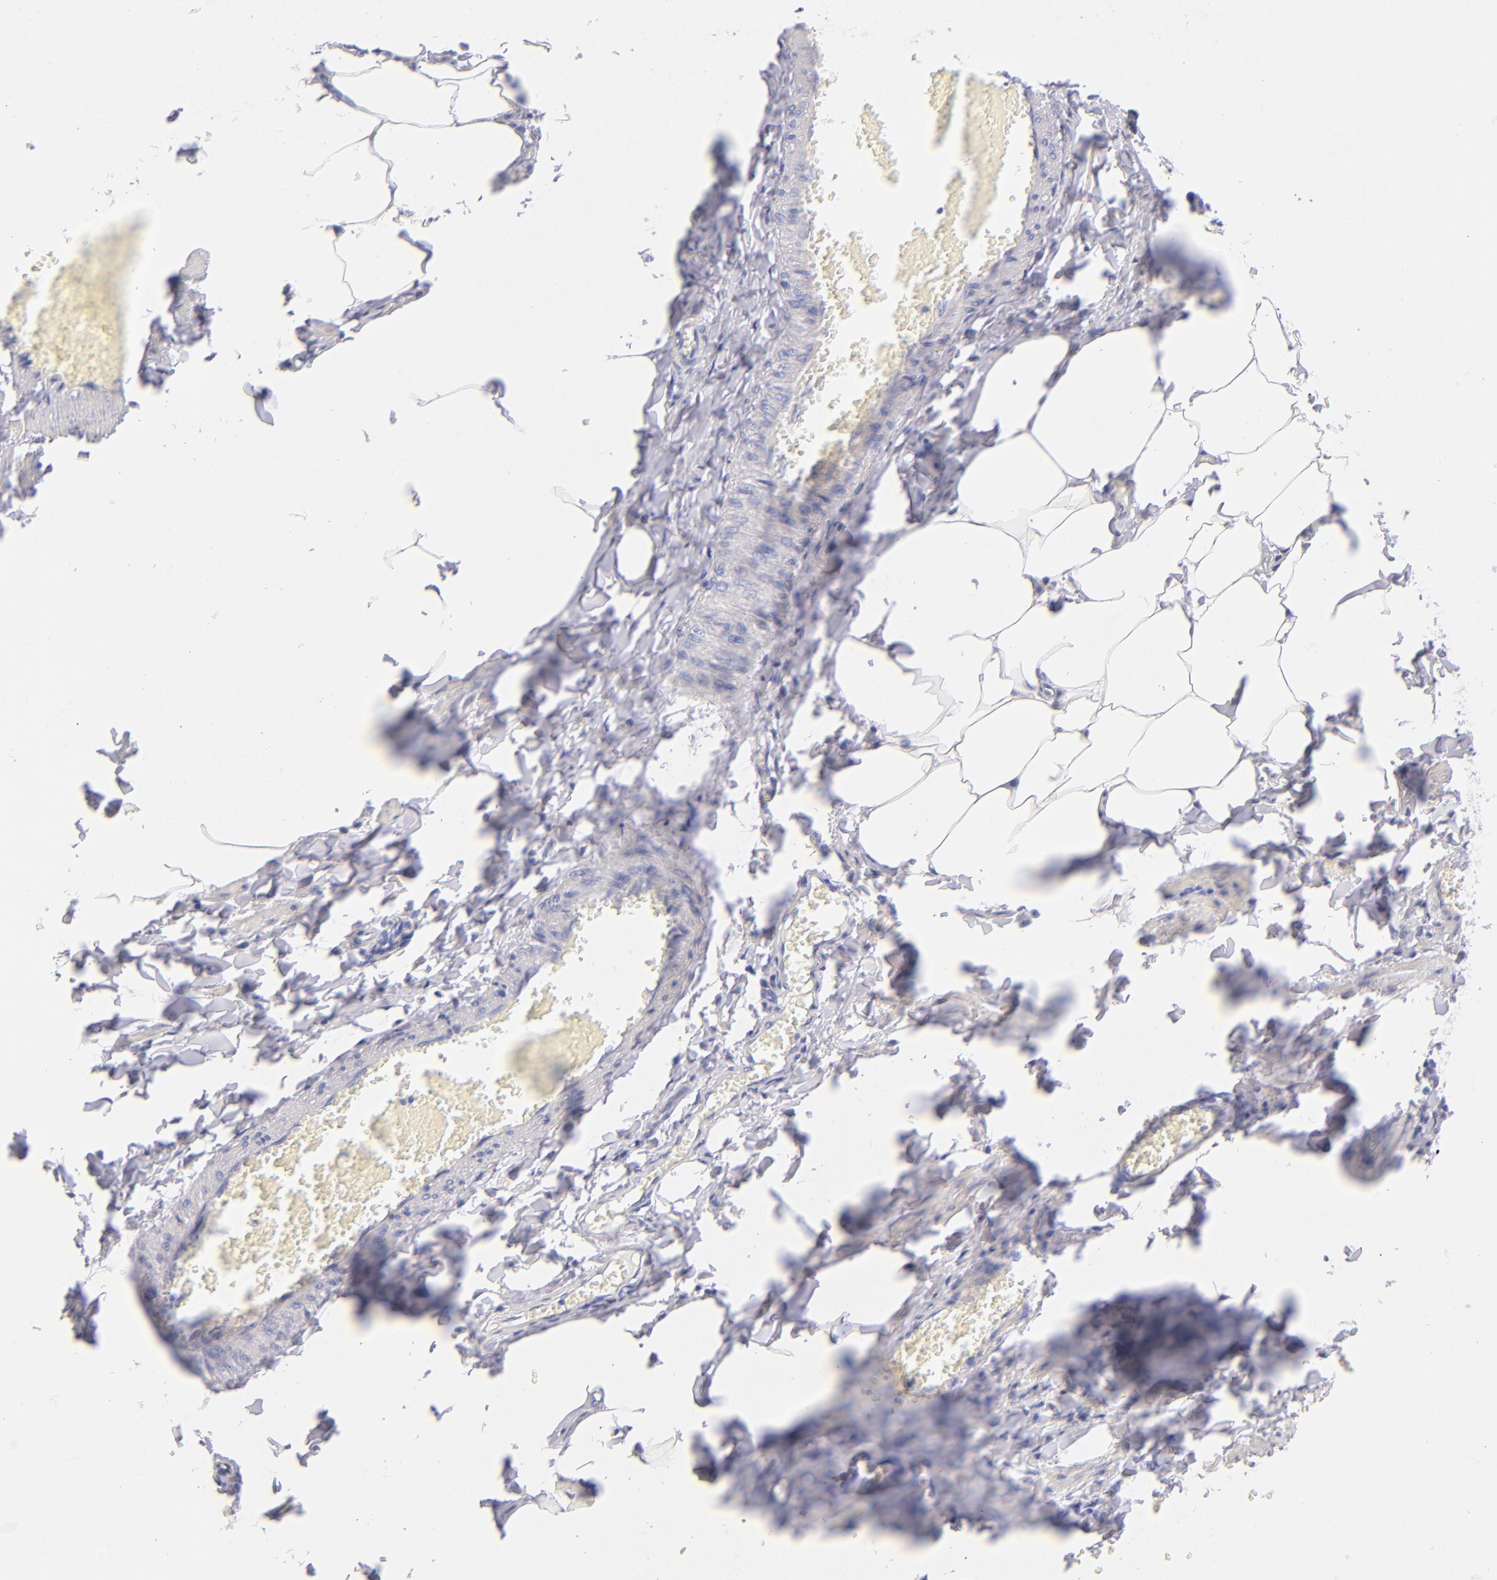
{"staining": {"intensity": "negative", "quantity": "none", "location": "none"}, "tissue": "adipose tissue", "cell_type": "Adipocytes", "image_type": "normal", "snomed": [{"axis": "morphology", "description": "Normal tissue, NOS"}, {"axis": "topography", "description": "Vascular tissue"}], "caption": "High power microscopy histopathology image of an IHC image of unremarkable adipose tissue, revealing no significant positivity in adipocytes. (Brightfield microscopy of DAB (3,3'-diaminobenzidine) immunohistochemistry (IHC) at high magnification).", "gene": "CD69", "patient": {"sex": "male", "age": 41}}